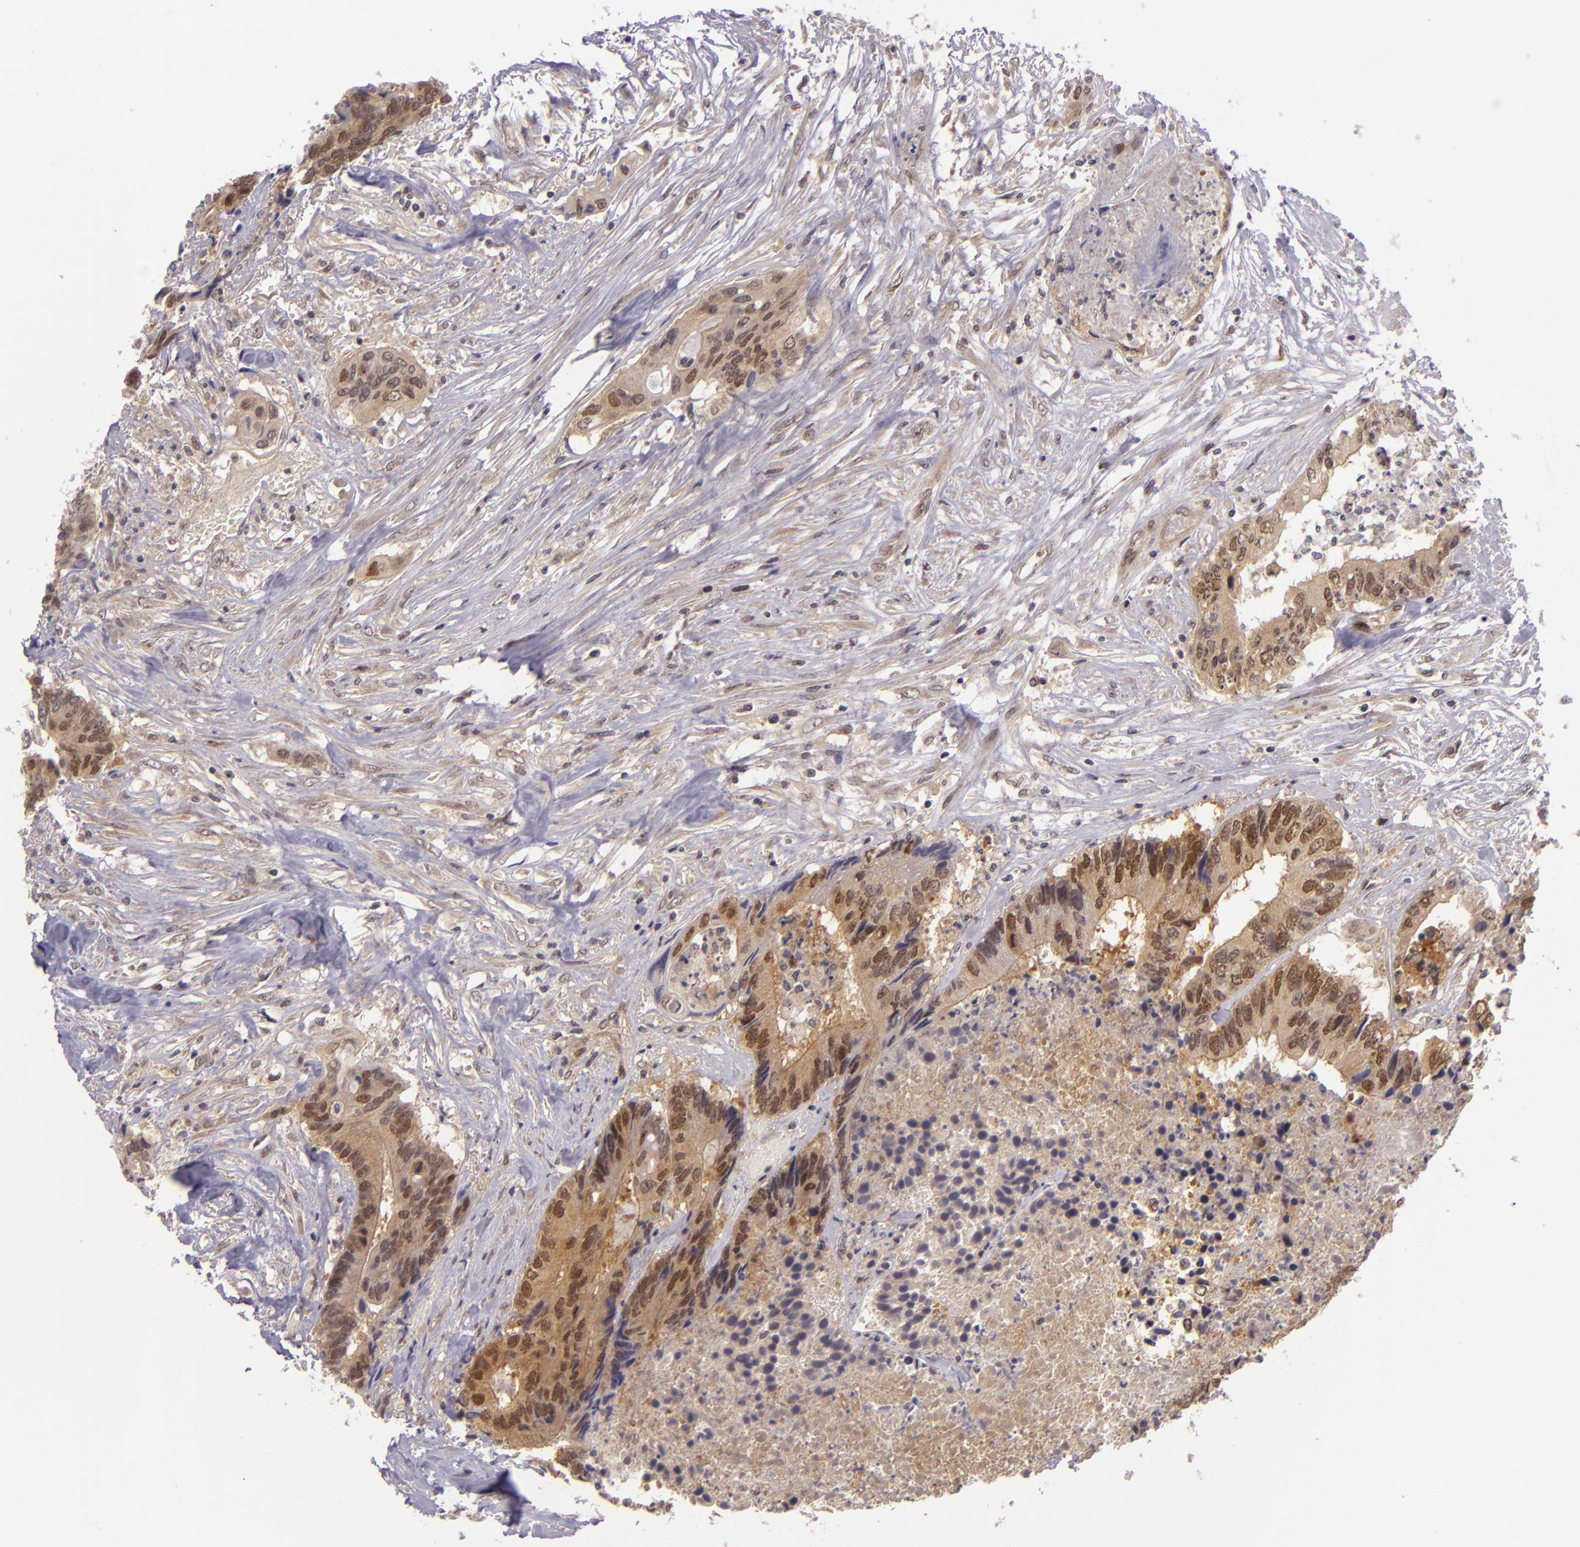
{"staining": {"intensity": "moderate", "quantity": ">75%", "location": "cytoplasmic/membranous,nuclear"}, "tissue": "colorectal cancer", "cell_type": "Tumor cells", "image_type": "cancer", "snomed": [{"axis": "morphology", "description": "Adenocarcinoma, NOS"}, {"axis": "topography", "description": "Rectum"}], "caption": "Immunohistochemical staining of human colorectal adenocarcinoma reveals moderate cytoplasmic/membranous and nuclear protein expression in approximately >75% of tumor cells.", "gene": "CSE1L", "patient": {"sex": "male", "age": 55}}